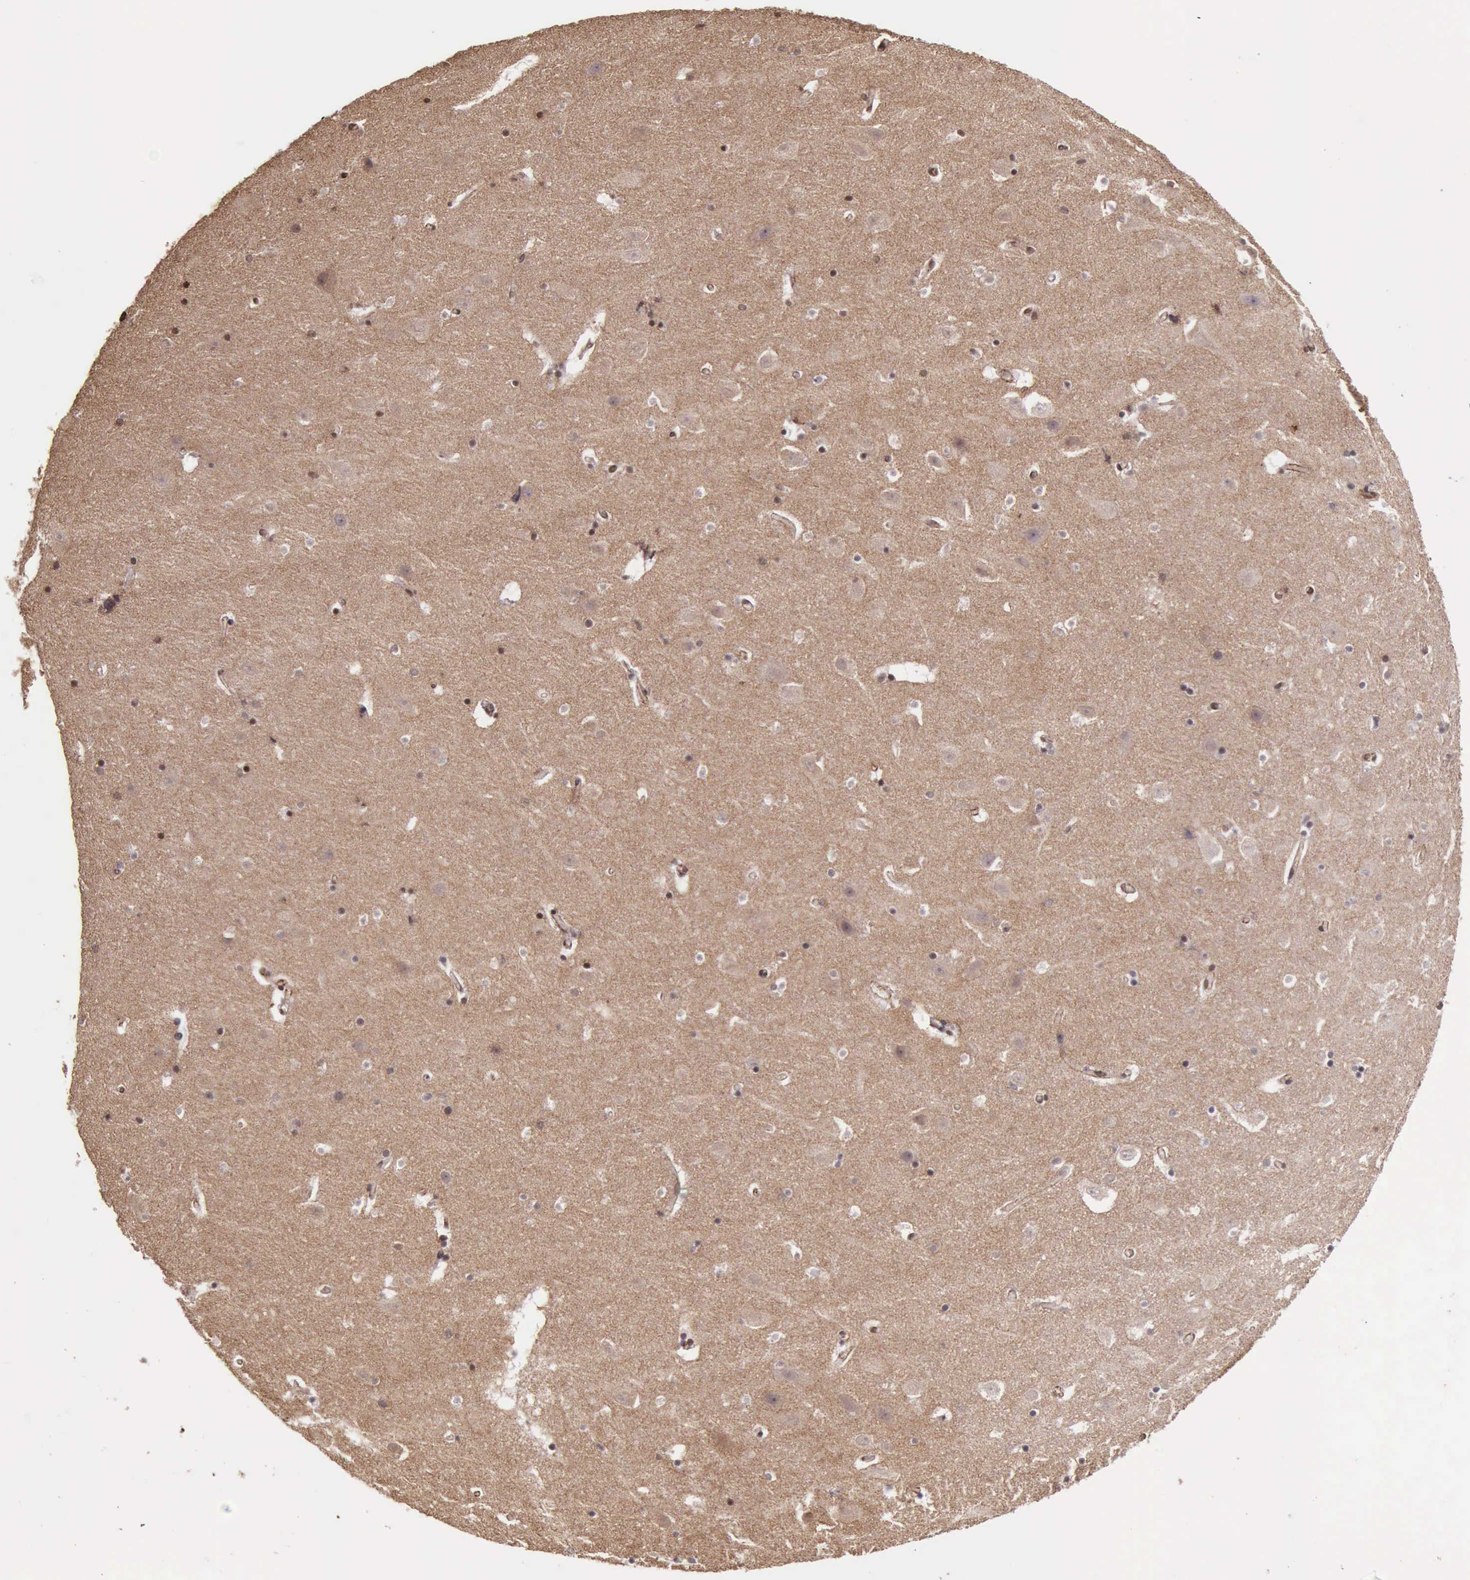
{"staining": {"intensity": "weak", "quantity": "25%-75%", "location": "nuclear"}, "tissue": "hippocampus", "cell_type": "Glial cells", "image_type": "normal", "snomed": [{"axis": "morphology", "description": "Normal tissue, NOS"}, {"axis": "topography", "description": "Hippocampus"}], "caption": "Hippocampus stained with immunohistochemistry (IHC) reveals weak nuclear positivity in approximately 25%-75% of glial cells.", "gene": "CTNNB1", "patient": {"sex": "male", "age": 45}}